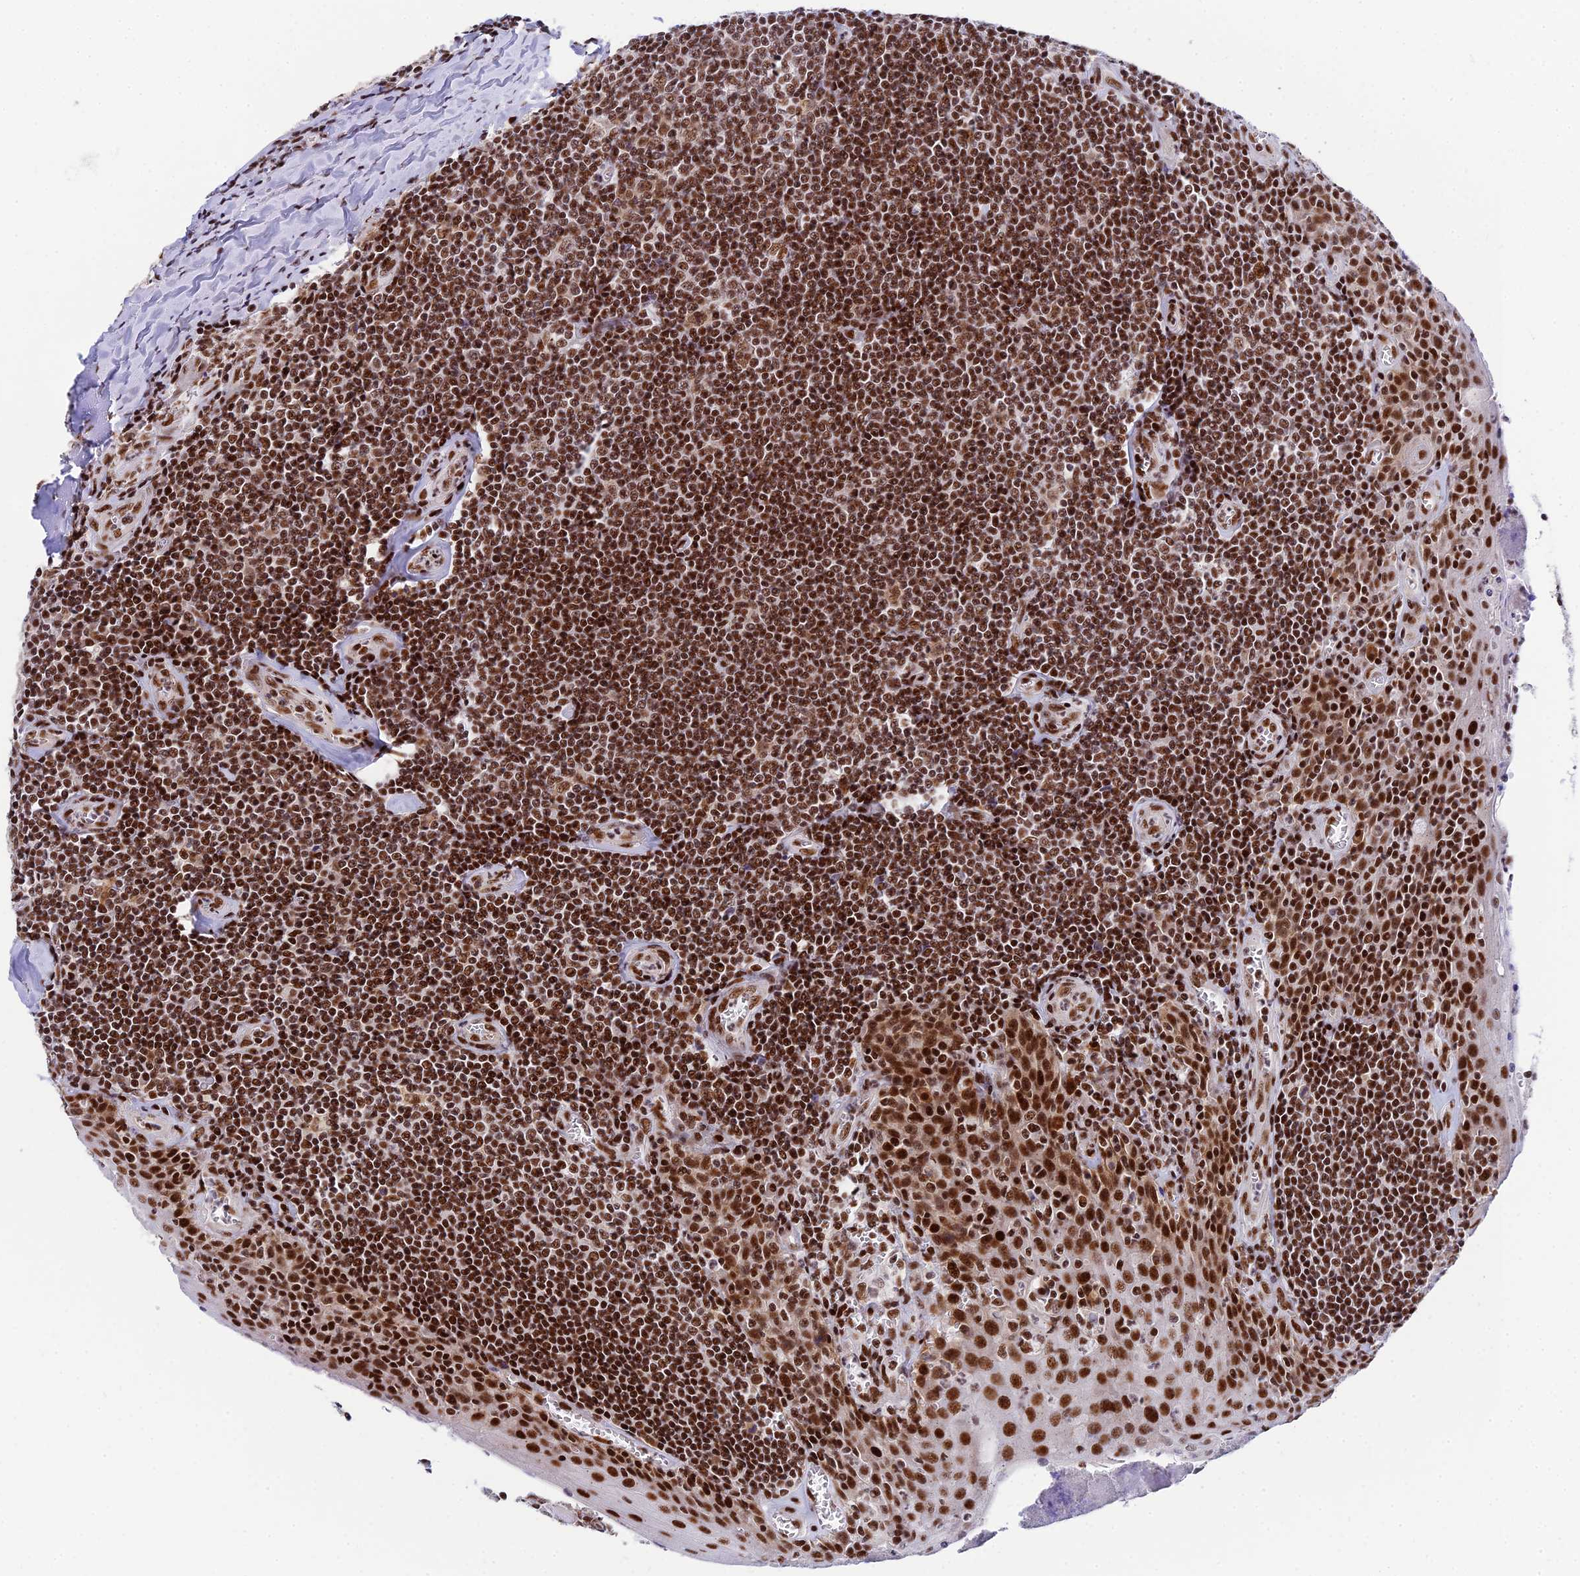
{"staining": {"intensity": "moderate", "quantity": ">75%", "location": "cytoplasmic/membranous,nuclear"}, "tissue": "tonsil", "cell_type": "Germinal center cells", "image_type": "normal", "snomed": [{"axis": "morphology", "description": "Normal tissue, NOS"}, {"axis": "topography", "description": "Tonsil"}], "caption": "Immunohistochemical staining of benign tonsil displays medium levels of moderate cytoplasmic/membranous,nuclear staining in about >75% of germinal center cells. The staining was performed using DAB (3,3'-diaminobenzidine) to visualize the protein expression in brown, while the nuclei were stained in blue with hematoxylin (Magnification: 20x).", "gene": "USP22", "patient": {"sex": "male", "age": 27}}